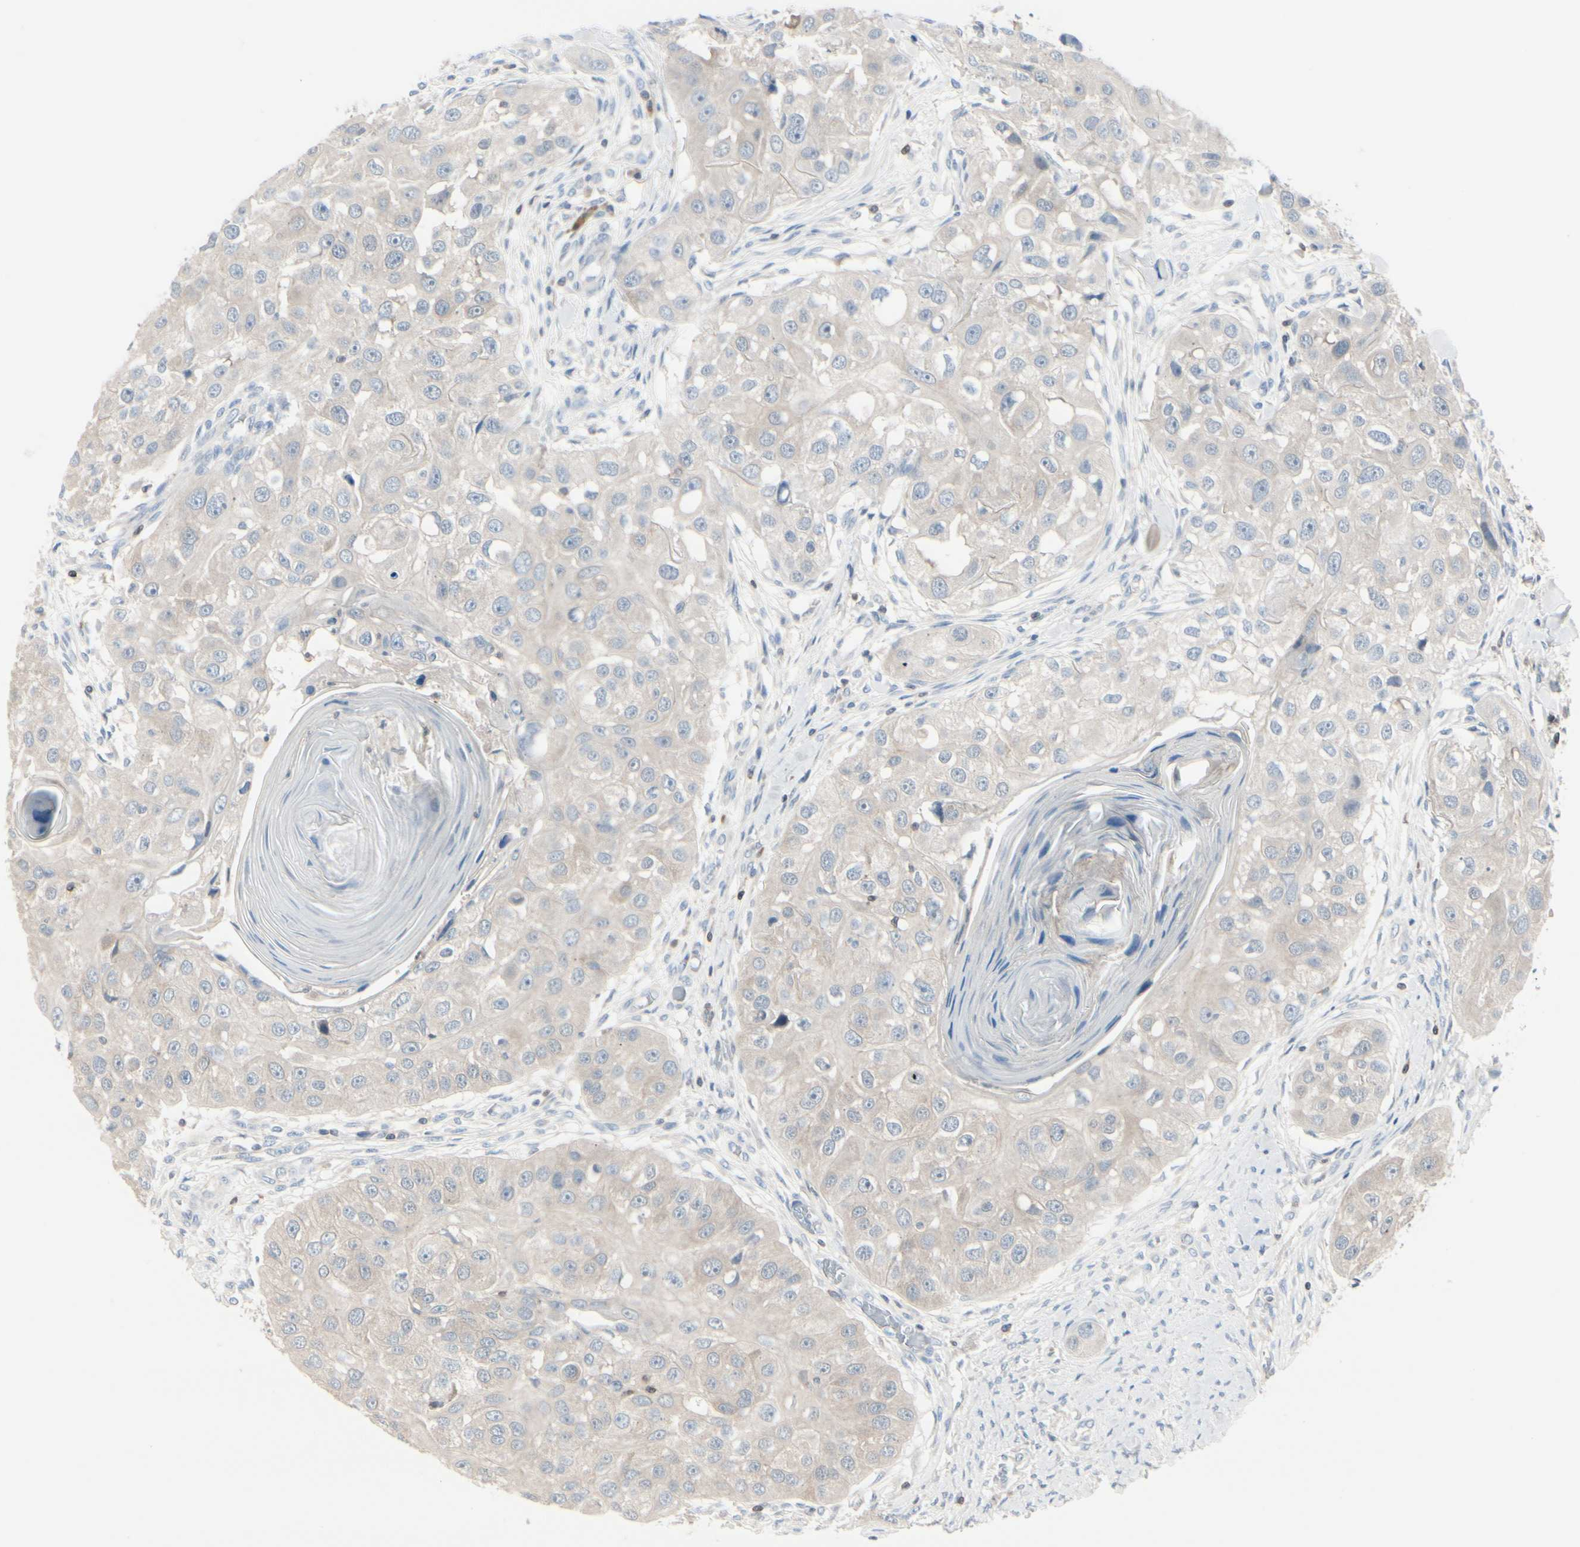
{"staining": {"intensity": "weak", "quantity": "<25%", "location": "cytoplasmic/membranous"}, "tissue": "head and neck cancer", "cell_type": "Tumor cells", "image_type": "cancer", "snomed": [{"axis": "morphology", "description": "Normal tissue, NOS"}, {"axis": "morphology", "description": "Squamous cell carcinoma, NOS"}, {"axis": "topography", "description": "Skeletal muscle"}, {"axis": "topography", "description": "Head-Neck"}], "caption": "IHC image of neoplastic tissue: head and neck squamous cell carcinoma stained with DAB (3,3'-diaminobenzidine) displays no significant protein positivity in tumor cells.", "gene": "SLC9A3R1", "patient": {"sex": "male", "age": 51}}